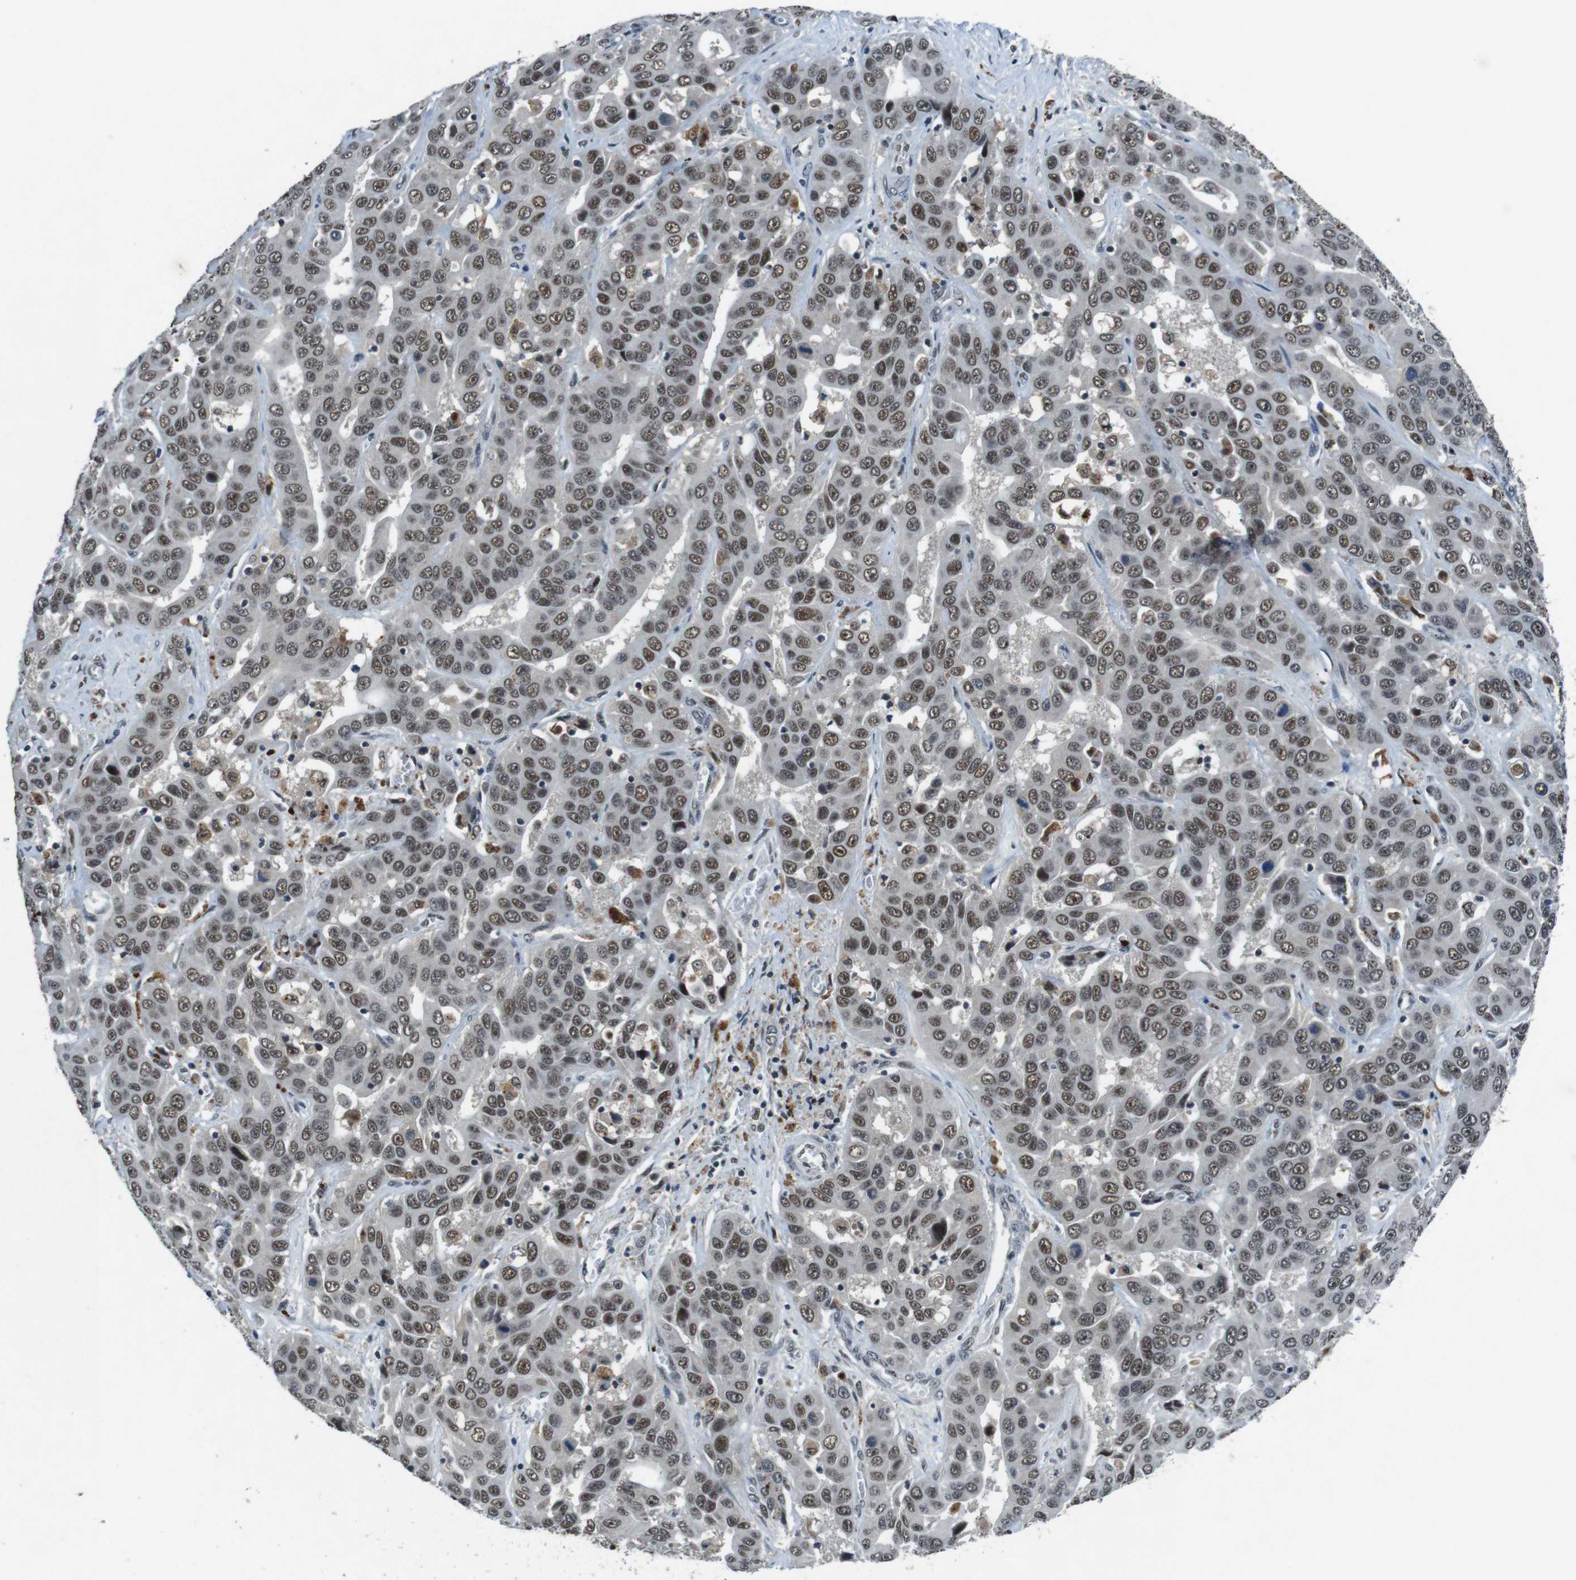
{"staining": {"intensity": "moderate", "quantity": ">75%", "location": "nuclear"}, "tissue": "liver cancer", "cell_type": "Tumor cells", "image_type": "cancer", "snomed": [{"axis": "morphology", "description": "Cholangiocarcinoma"}, {"axis": "topography", "description": "Liver"}], "caption": "There is medium levels of moderate nuclear positivity in tumor cells of liver cancer, as demonstrated by immunohistochemical staining (brown color).", "gene": "USP7", "patient": {"sex": "female", "age": 52}}